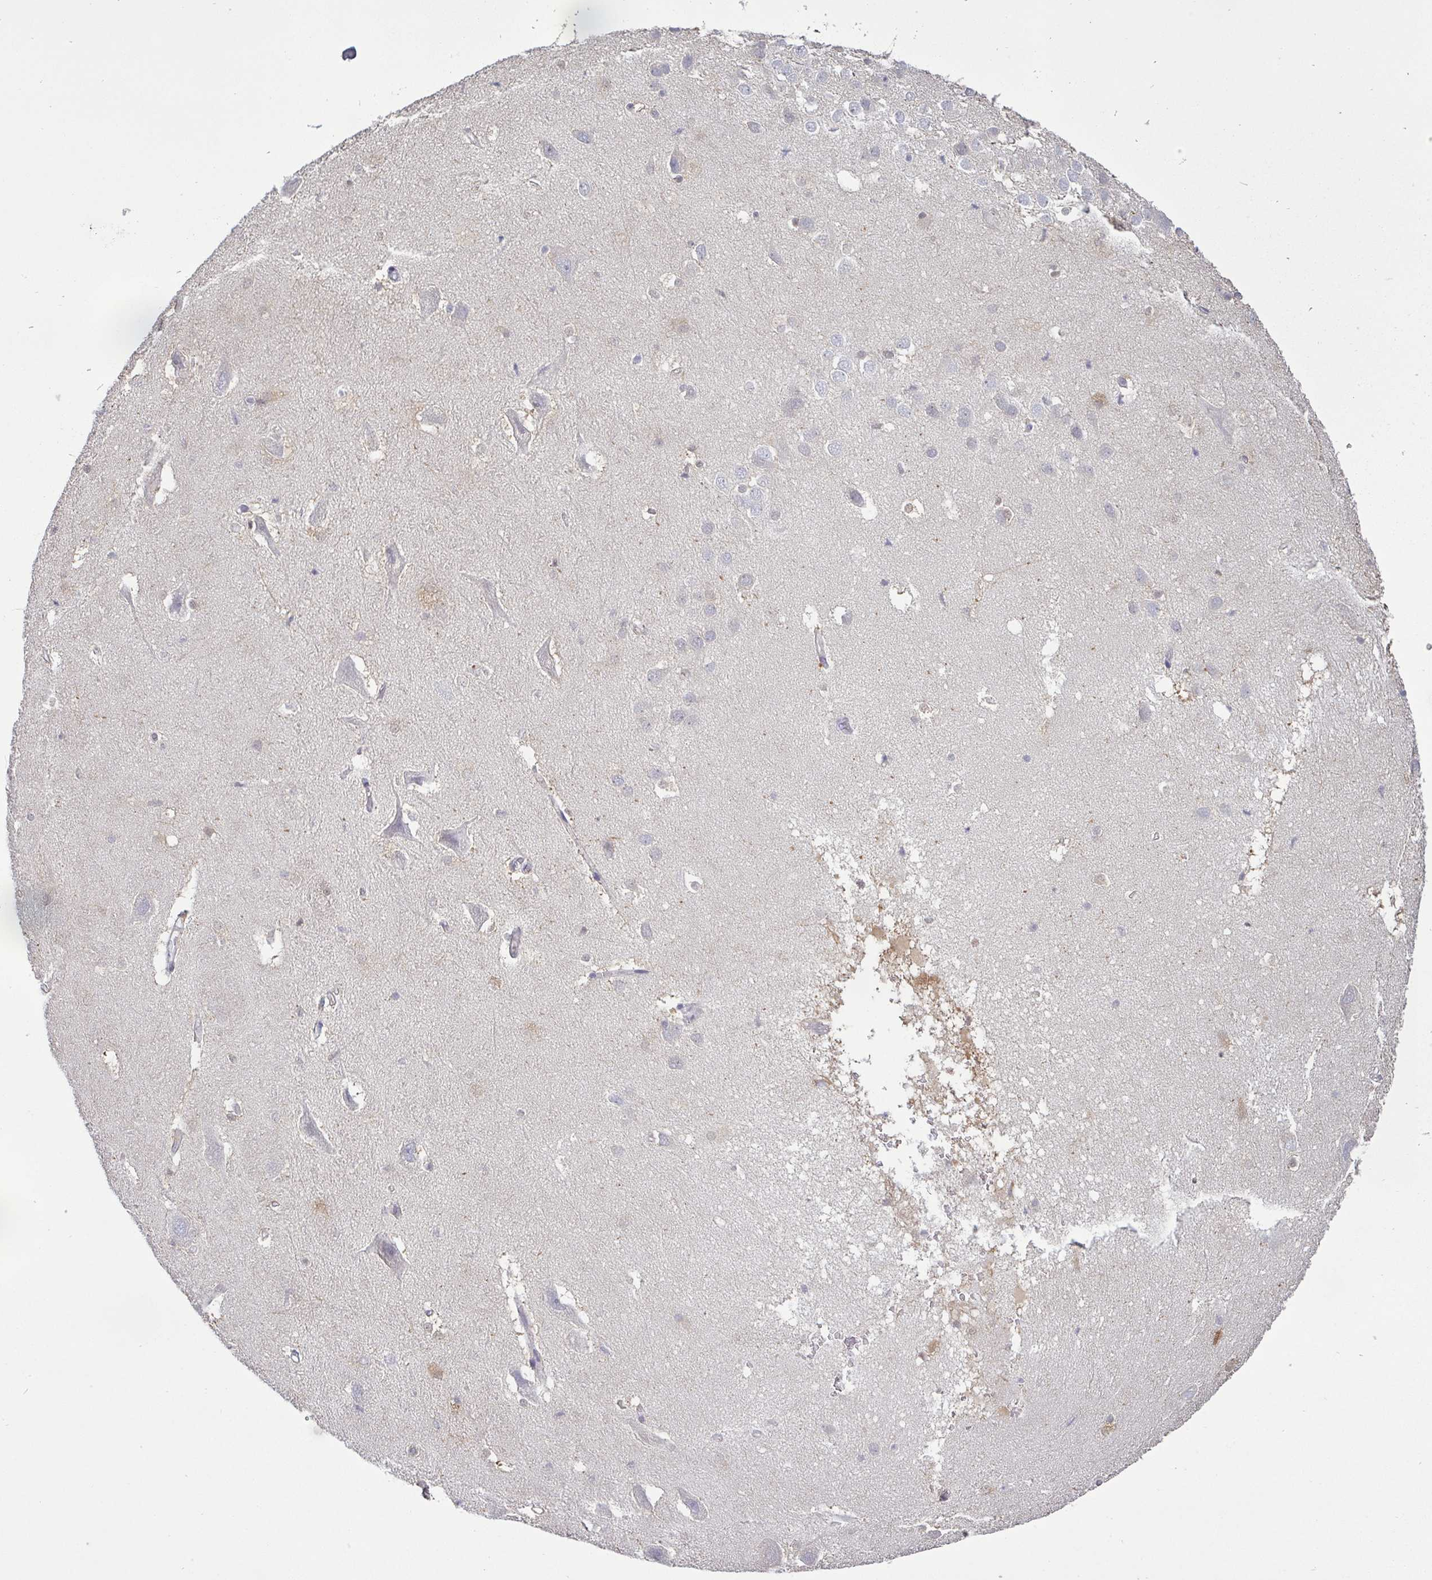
{"staining": {"intensity": "weak", "quantity": "<25%", "location": "cytoplasmic/membranous,nuclear"}, "tissue": "hippocampus", "cell_type": "Glial cells", "image_type": "normal", "snomed": [{"axis": "morphology", "description": "Normal tissue, NOS"}, {"axis": "topography", "description": "Hippocampus"}], "caption": "DAB immunohistochemical staining of benign hippocampus exhibits no significant positivity in glial cells.", "gene": "IDH1", "patient": {"sex": "male", "age": 26}}